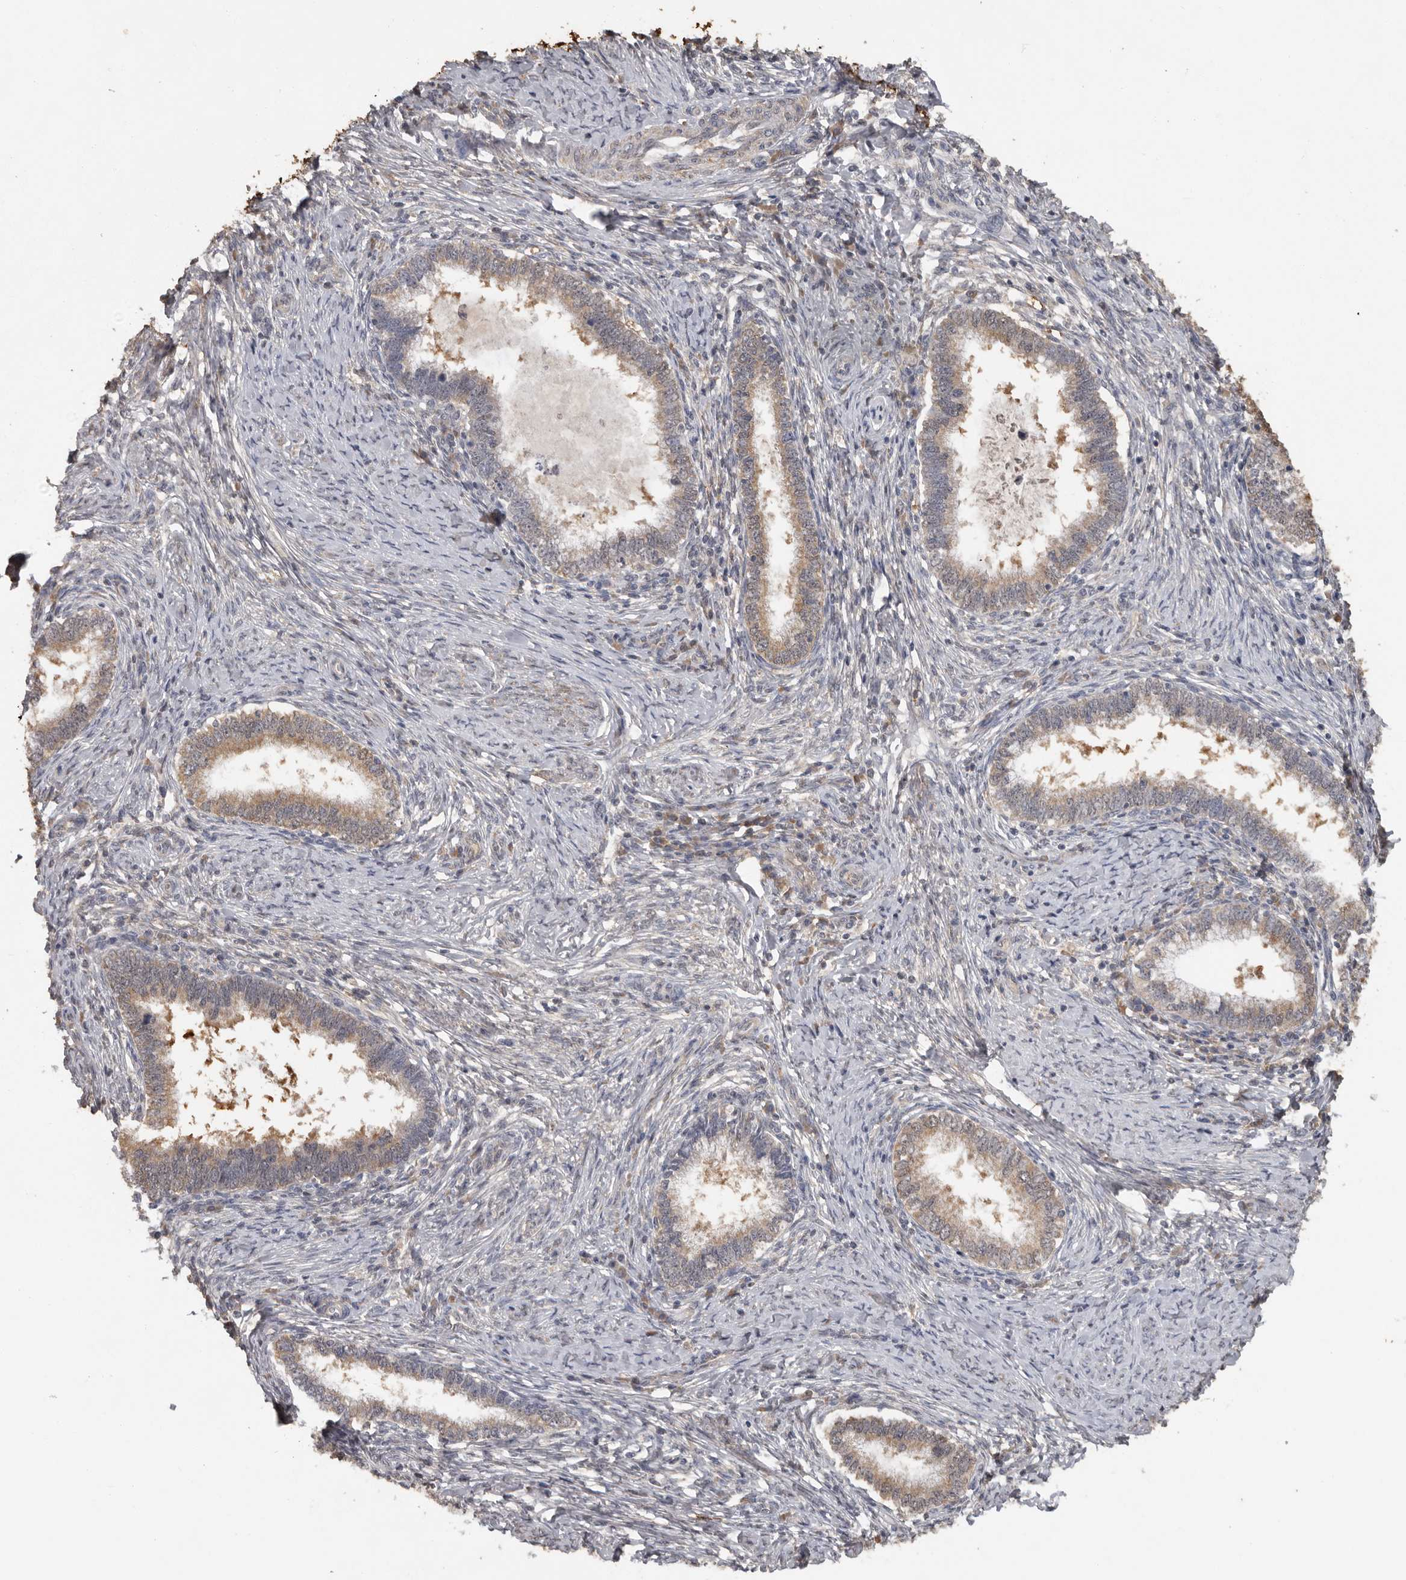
{"staining": {"intensity": "weak", "quantity": ">75%", "location": "cytoplasmic/membranous"}, "tissue": "cervical cancer", "cell_type": "Tumor cells", "image_type": "cancer", "snomed": [{"axis": "morphology", "description": "Adenocarcinoma, NOS"}, {"axis": "topography", "description": "Cervix"}], "caption": "DAB immunohistochemical staining of cervical adenocarcinoma demonstrates weak cytoplasmic/membranous protein expression in approximately >75% of tumor cells. (brown staining indicates protein expression, while blue staining denotes nuclei).", "gene": "MTF1", "patient": {"sex": "female", "age": 36}}